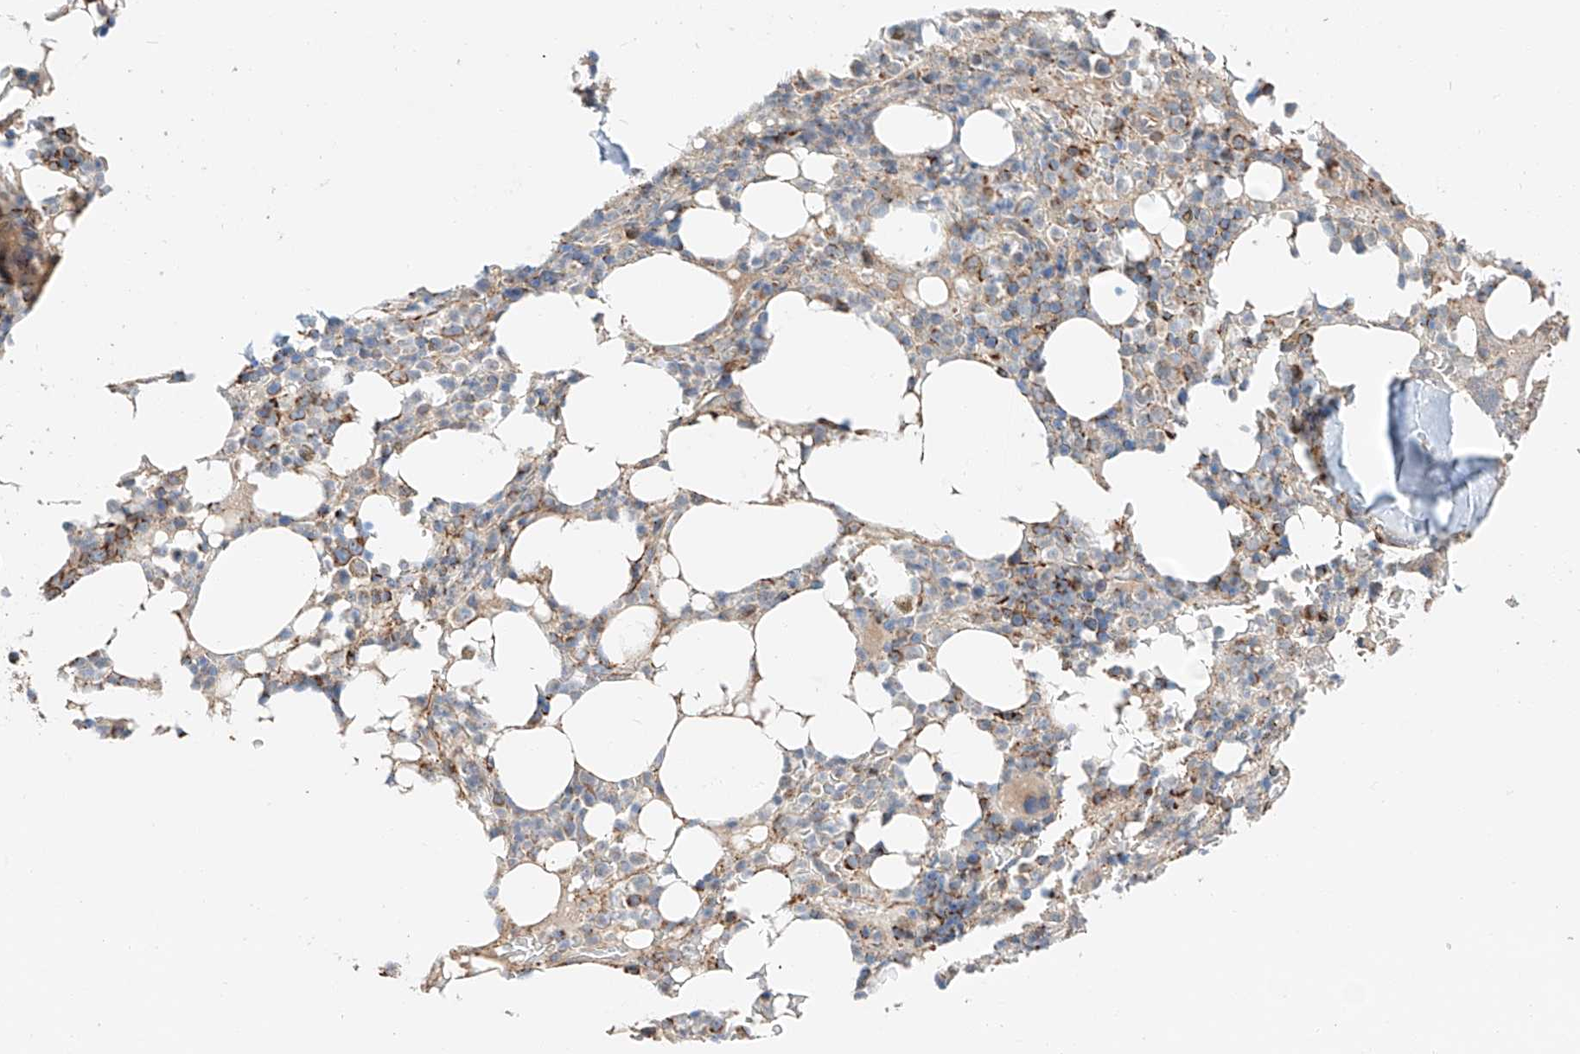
{"staining": {"intensity": "moderate", "quantity": "25%-75%", "location": "cytoplasmic/membranous"}, "tissue": "bone marrow", "cell_type": "Hematopoietic cells", "image_type": "normal", "snomed": [{"axis": "morphology", "description": "Normal tissue, NOS"}, {"axis": "topography", "description": "Bone marrow"}], "caption": "Immunohistochemistry (IHC) micrograph of benign human bone marrow stained for a protein (brown), which shows medium levels of moderate cytoplasmic/membranous positivity in about 25%-75% of hematopoietic cells.", "gene": "RUSC1", "patient": {"sex": "male", "age": 58}}